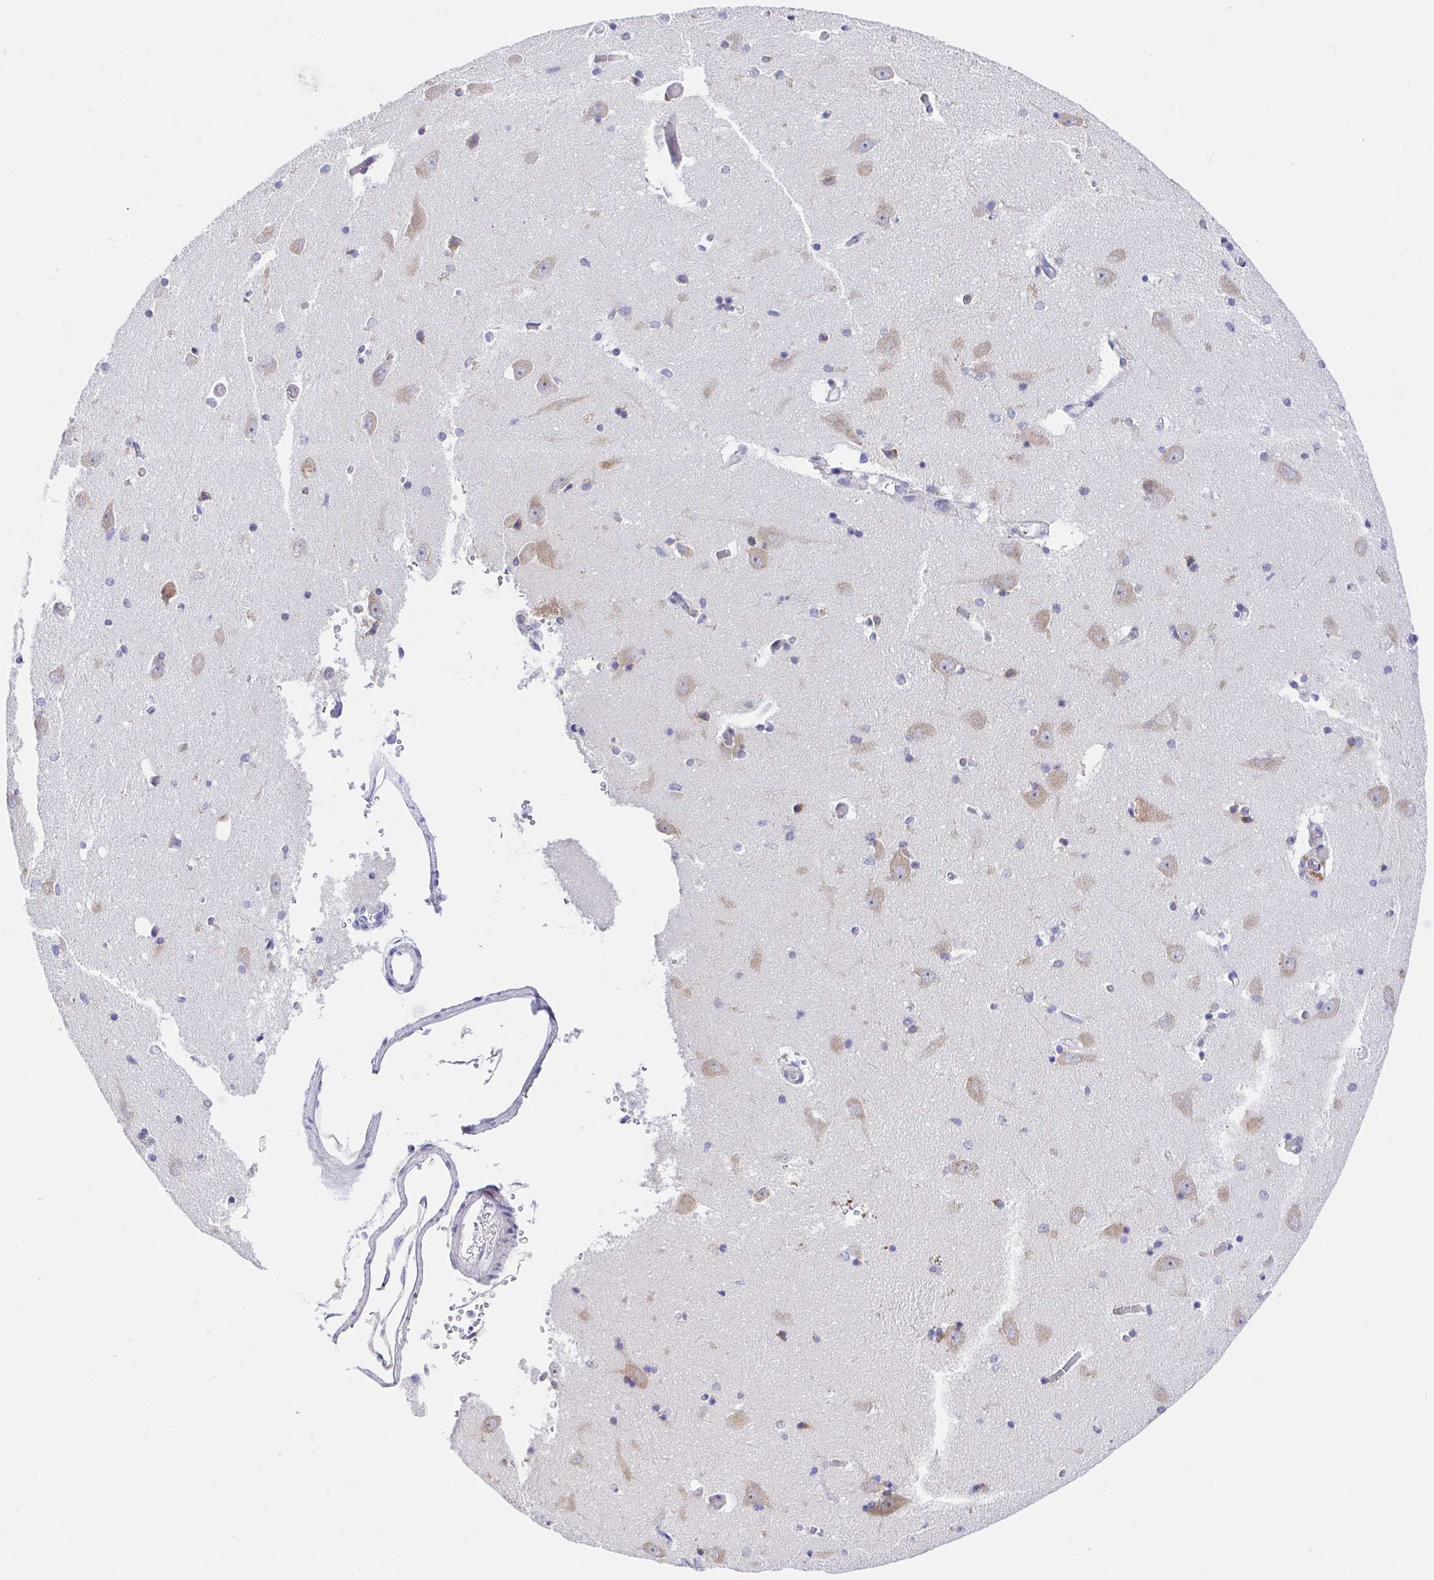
{"staining": {"intensity": "negative", "quantity": "none", "location": "none"}, "tissue": "caudate", "cell_type": "Glial cells", "image_type": "normal", "snomed": [{"axis": "morphology", "description": "Normal tissue, NOS"}, {"axis": "topography", "description": "Lateral ventricle wall"}, {"axis": "topography", "description": "Hippocampus"}], "caption": "An immunohistochemistry micrograph of benign caudate is shown. There is no staining in glial cells of caudate.", "gene": "GOLGA1", "patient": {"sex": "female", "age": 63}}